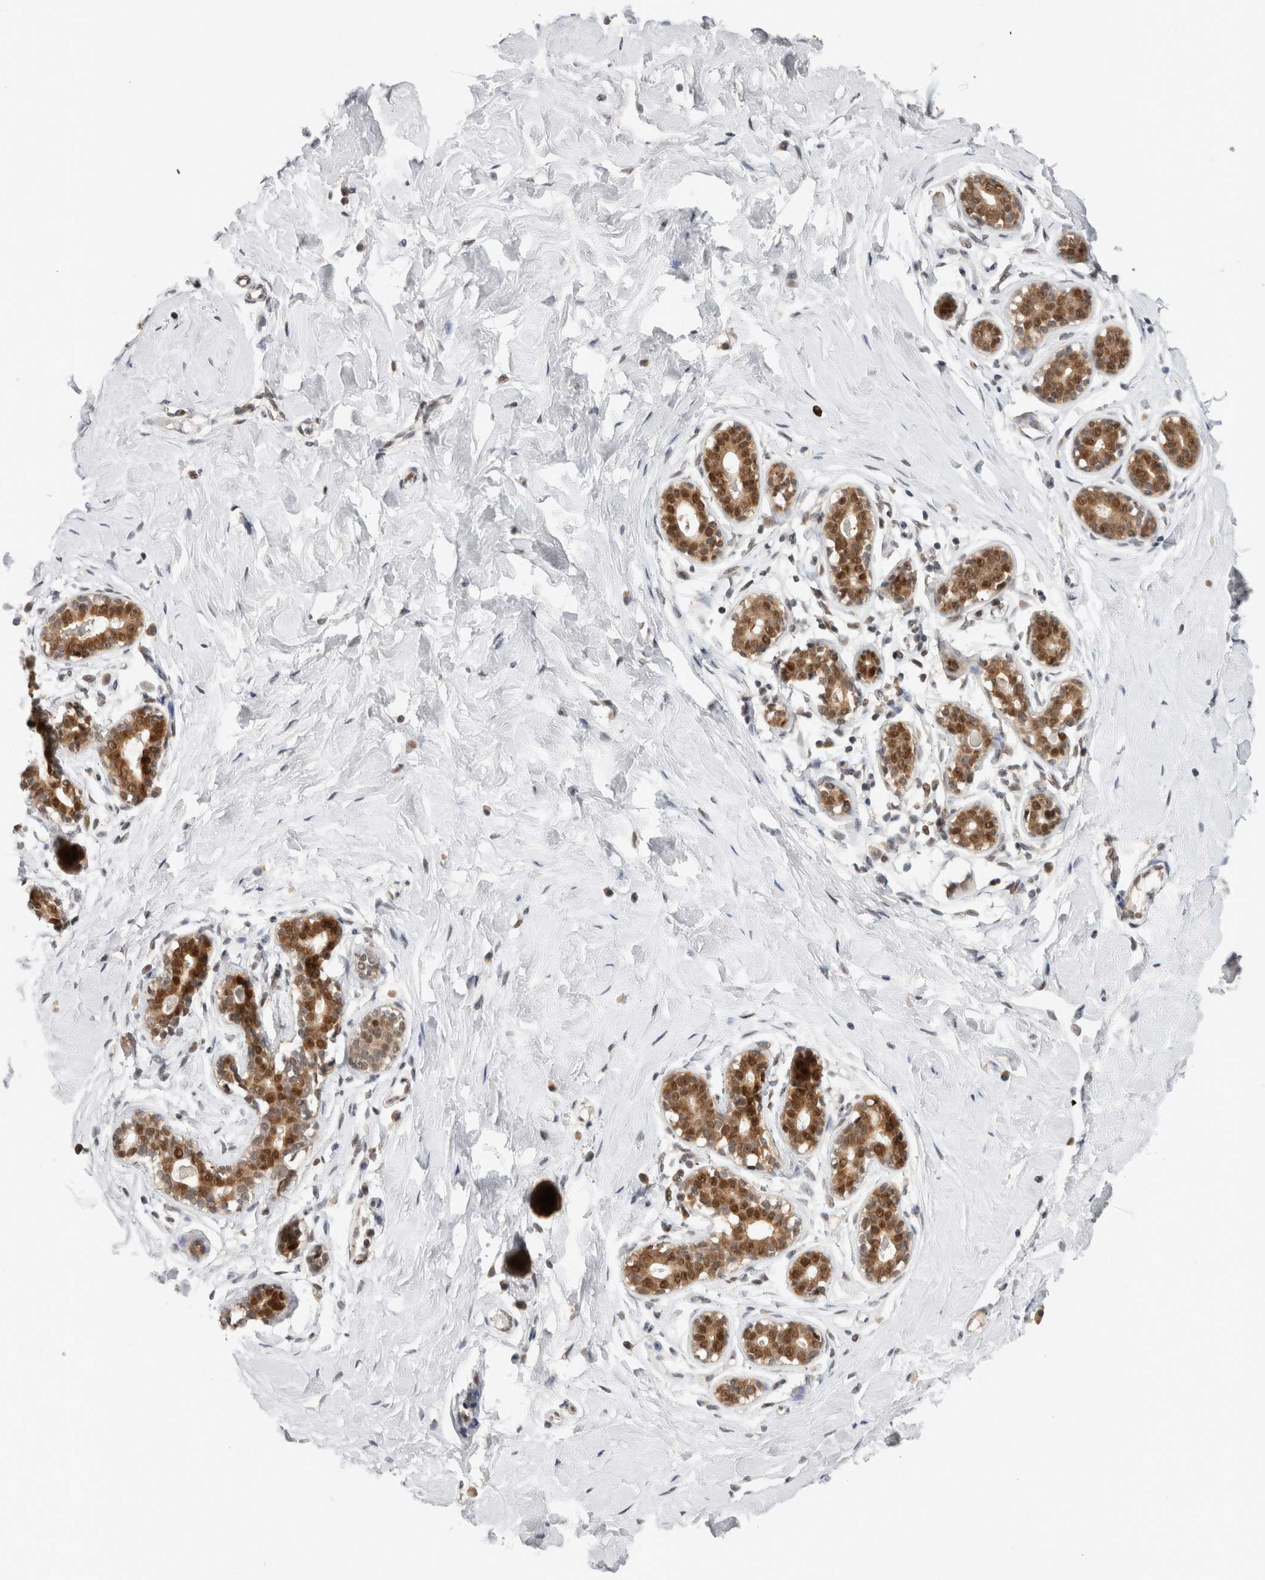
{"staining": {"intensity": "moderate", "quantity": "<25%", "location": "nuclear"}, "tissue": "breast", "cell_type": "Adipocytes", "image_type": "normal", "snomed": [{"axis": "morphology", "description": "Normal tissue, NOS"}, {"axis": "topography", "description": "Breast"}], "caption": "A high-resolution photomicrograph shows IHC staining of unremarkable breast, which exhibits moderate nuclear staining in approximately <25% of adipocytes.", "gene": "ZNF521", "patient": {"sex": "female", "age": 23}}